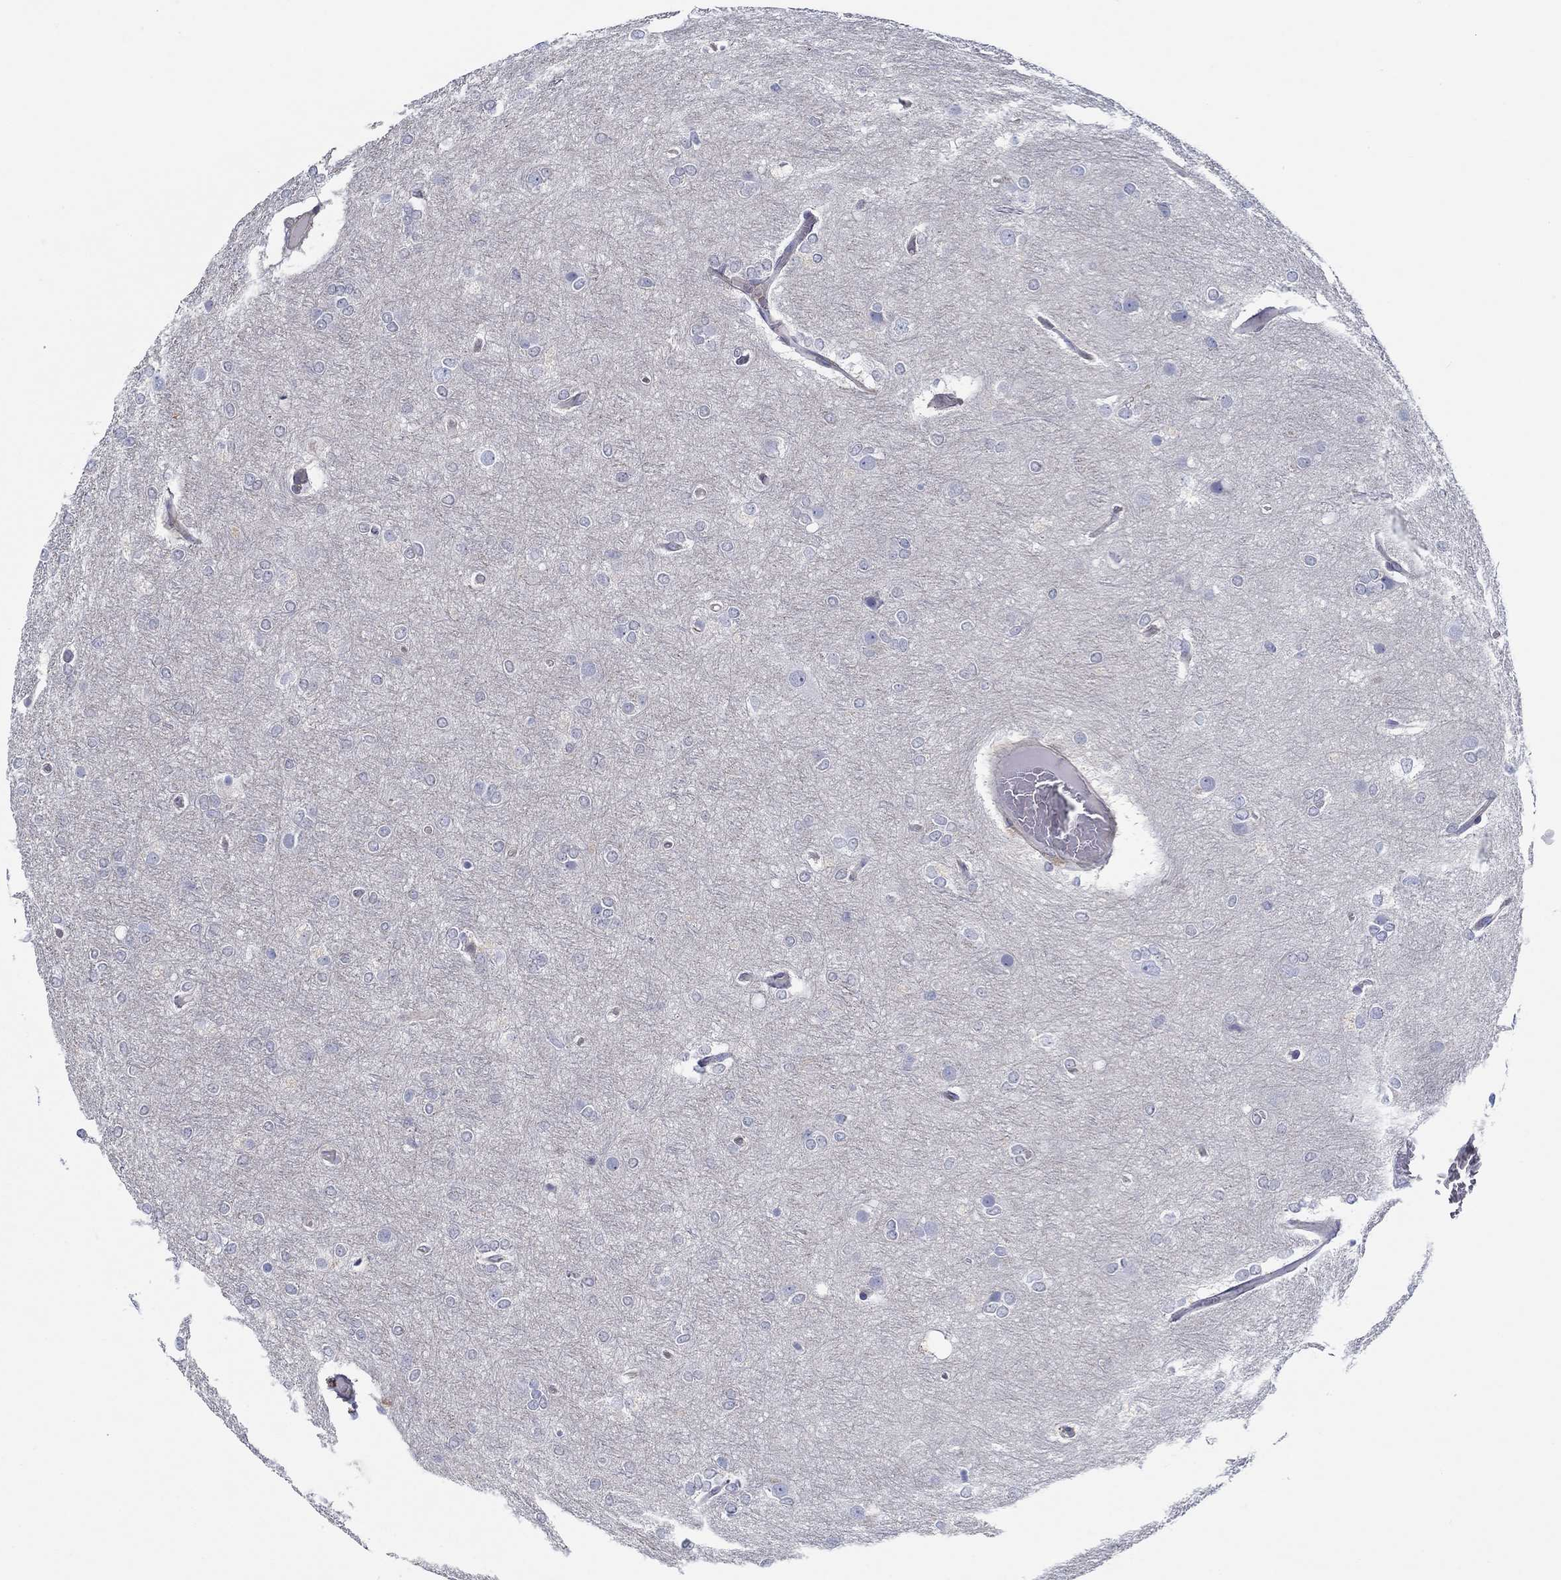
{"staining": {"intensity": "negative", "quantity": "none", "location": "none"}, "tissue": "glioma", "cell_type": "Tumor cells", "image_type": "cancer", "snomed": [{"axis": "morphology", "description": "Glioma, malignant, High grade"}, {"axis": "topography", "description": "Brain"}], "caption": "The IHC image has no significant staining in tumor cells of malignant glioma (high-grade) tissue. The staining was performed using DAB to visualize the protein expression in brown, while the nuclei were stained in blue with hematoxylin (Magnification: 20x).", "gene": "BBOF1", "patient": {"sex": "female", "age": 61}}